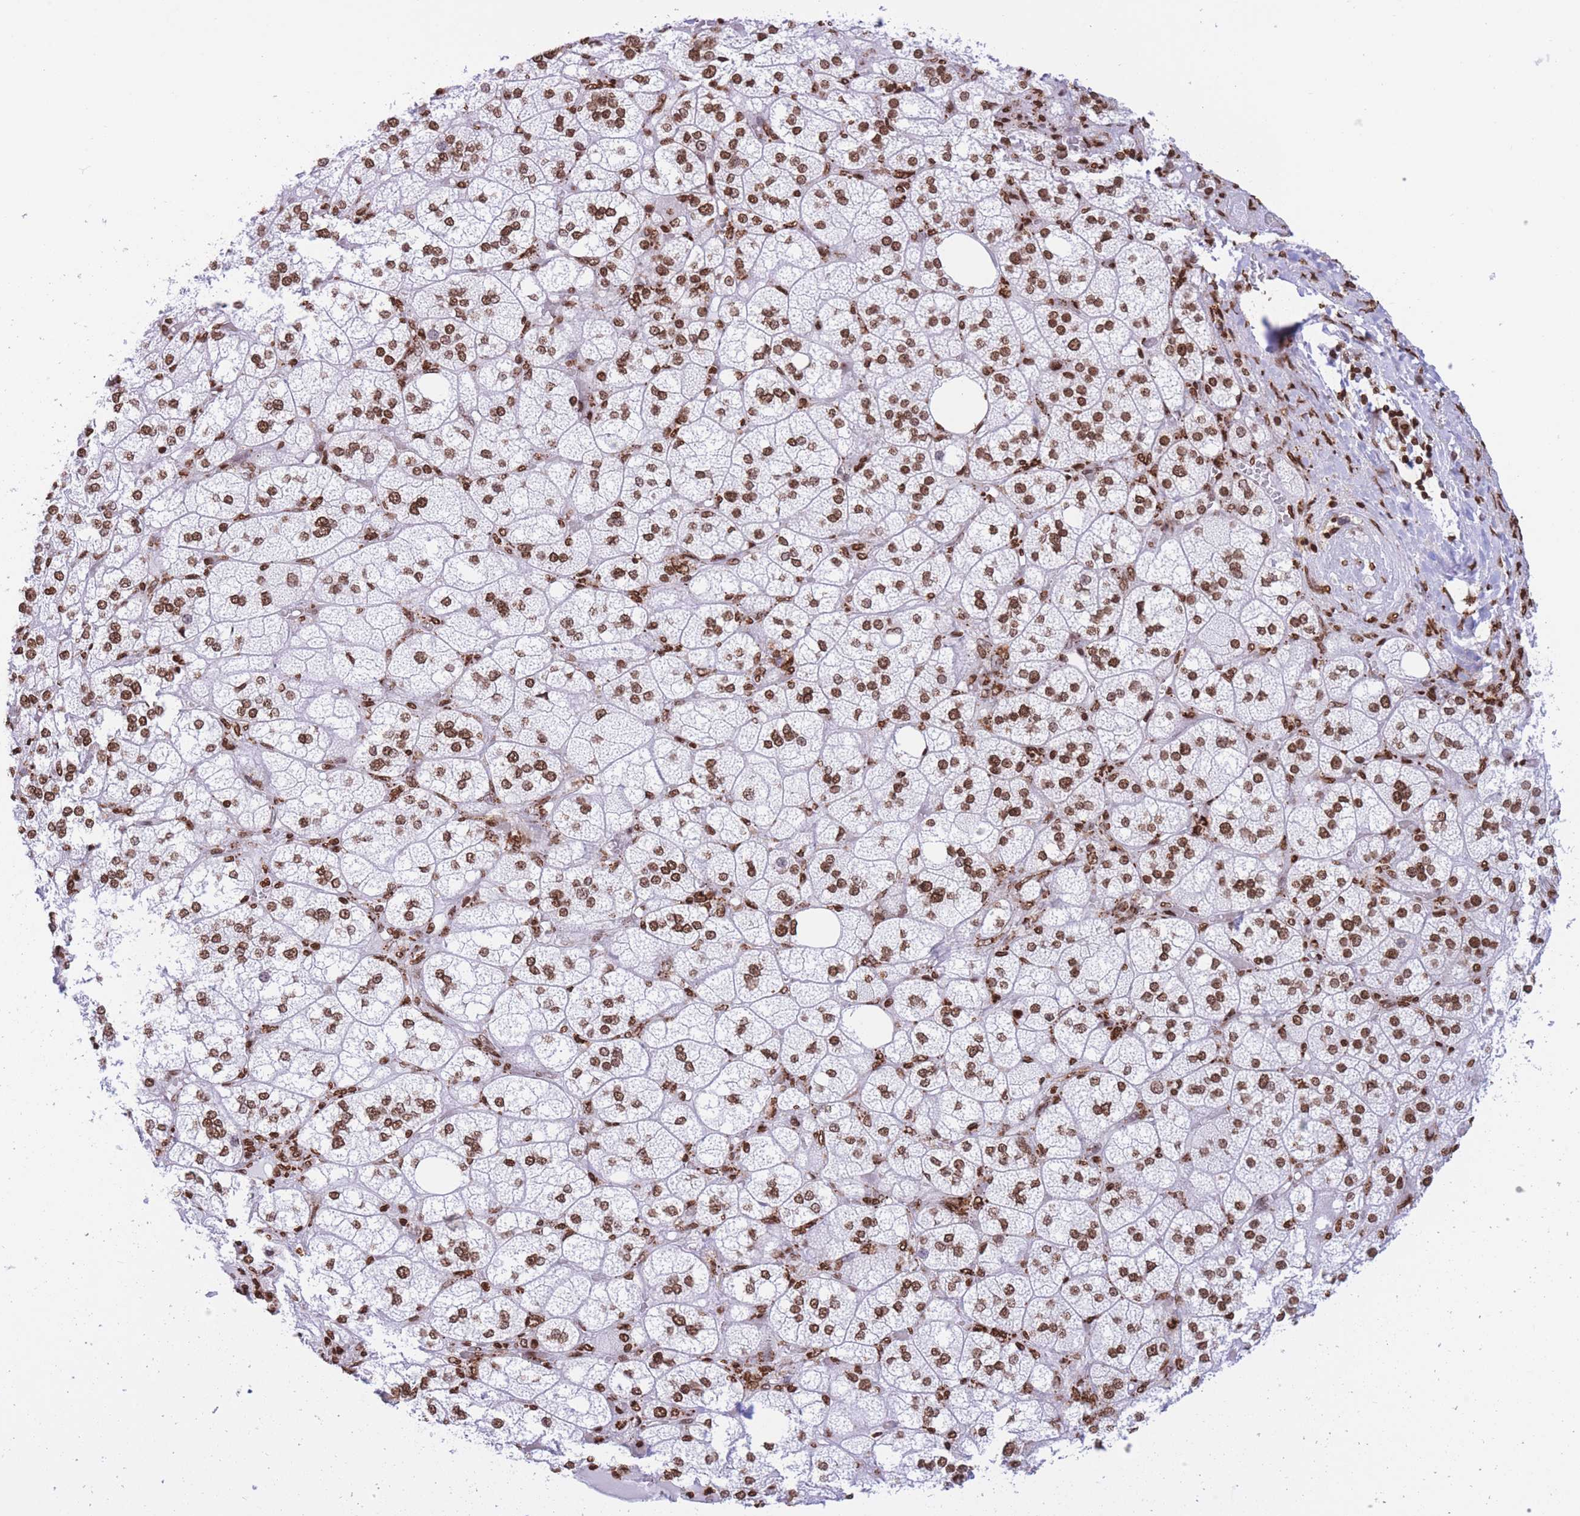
{"staining": {"intensity": "strong", "quantity": ">75%", "location": "nuclear"}, "tissue": "adrenal gland", "cell_type": "Glandular cells", "image_type": "normal", "snomed": [{"axis": "morphology", "description": "Normal tissue, NOS"}, {"axis": "topography", "description": "Adrenal gland"}], "caption": "A micrograph of human adrenal gland stained for a protein reveals strong nuclear brown staining in glandular cells. The protein of interest is shown in brown color, while the nuclei are stained blue.", "gene": "H2BC10", "patient": {"sex": "male", "age": 61}}